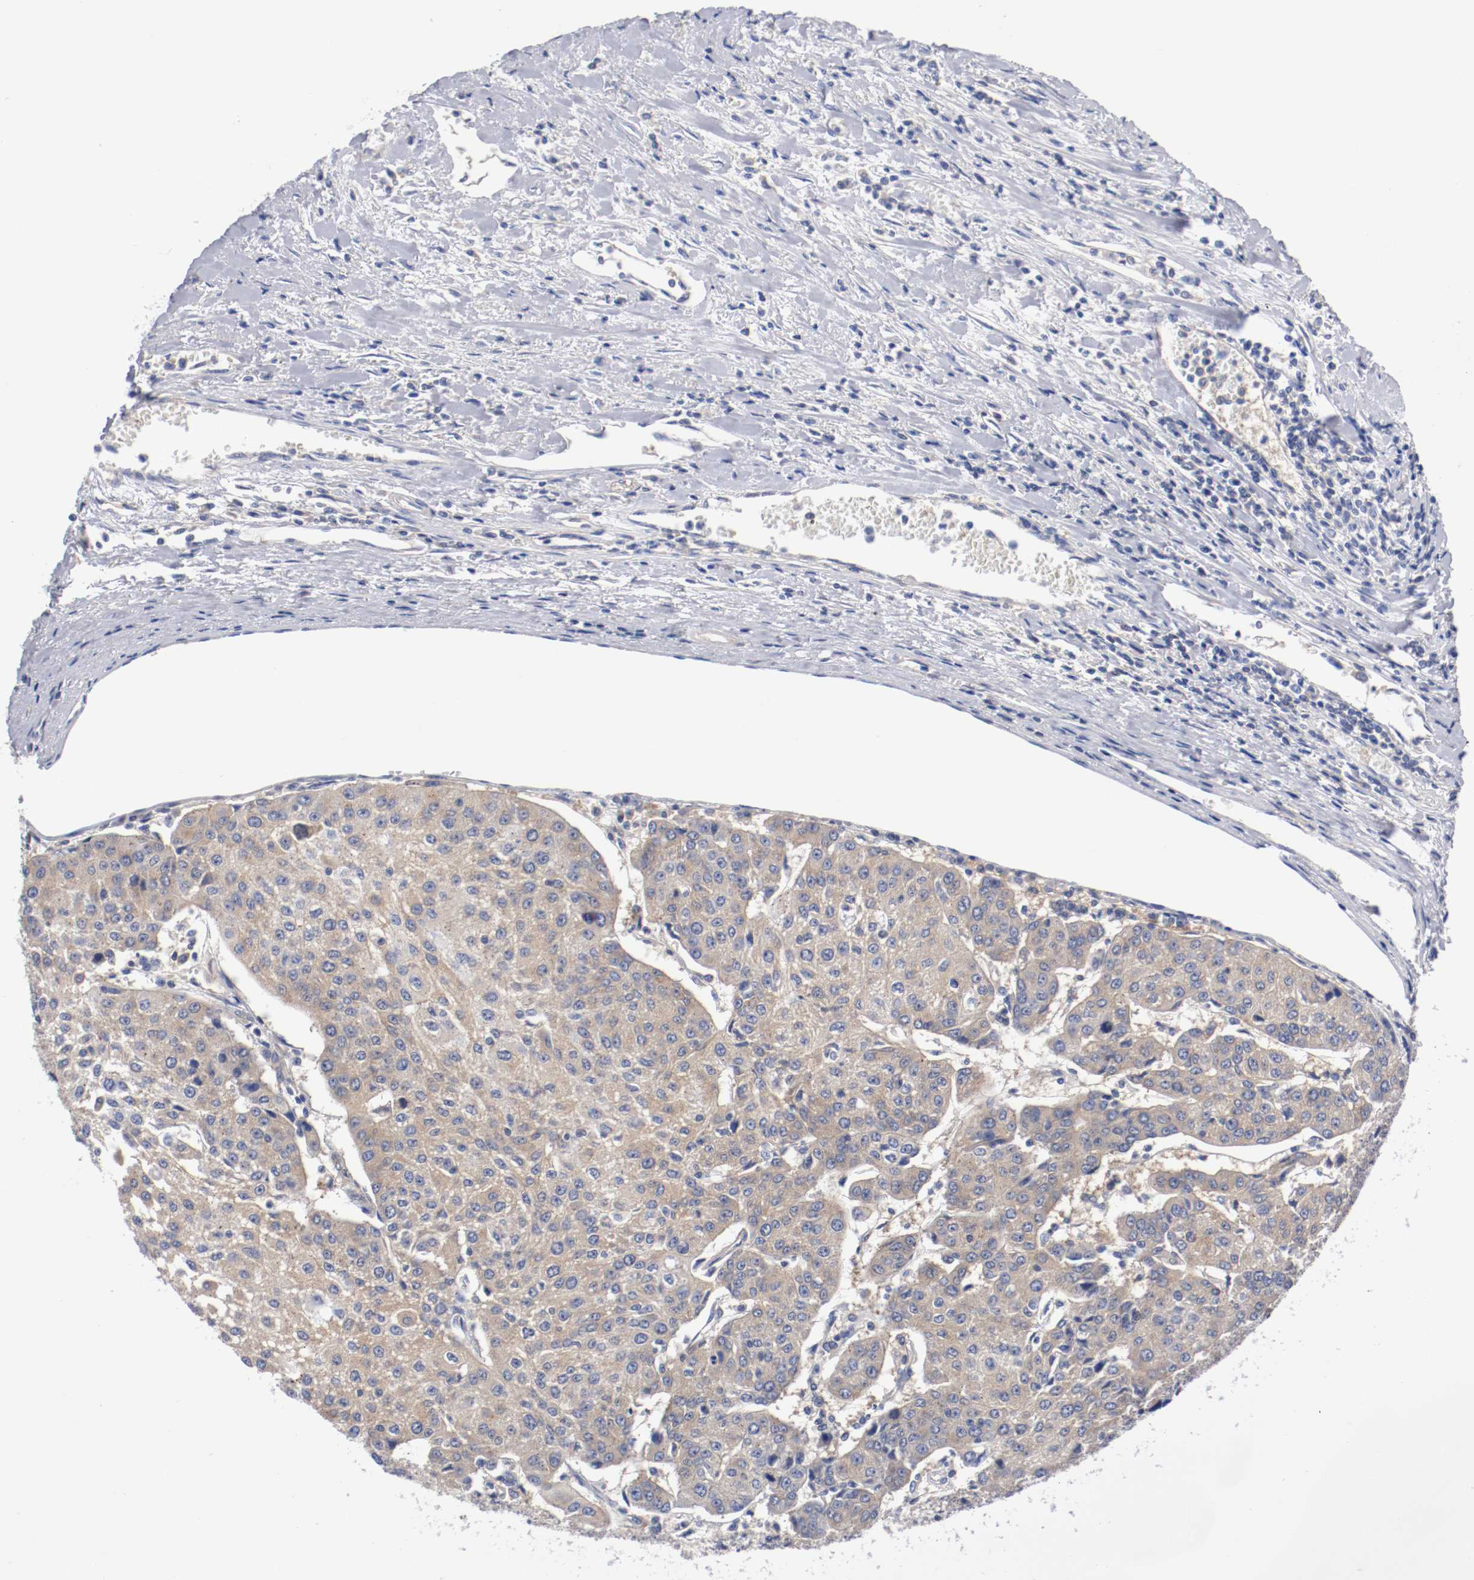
{"staining": {"intensity": "moderate", "quantity": ">75%", "location": "cytoplasmic/membranous"}, "tissue": "urothelial cancer", "cell_type": "Tumor cells", "image_type": "cancer", "snomed": [{"axis": "morphology", "description": "Urothelial carcinoma, High grade"}, {"axis": "topography", "description": "Urinary bladder"}], "caption": "Immunohistochemistry (IHC) (DAB) staining of urothelial carcinoma (high-grade) exhibits moderate cytoplasmic/membranous protein positivity in about >75% of tumor cells. (Stains: DAB (3,3'-diaminobenzidine) in brown, nuclei in blue, Microscopy: brightfield microscopy at high magnification).", "gene": "HGS", "patient": {"sex": "female", "age": 85}}